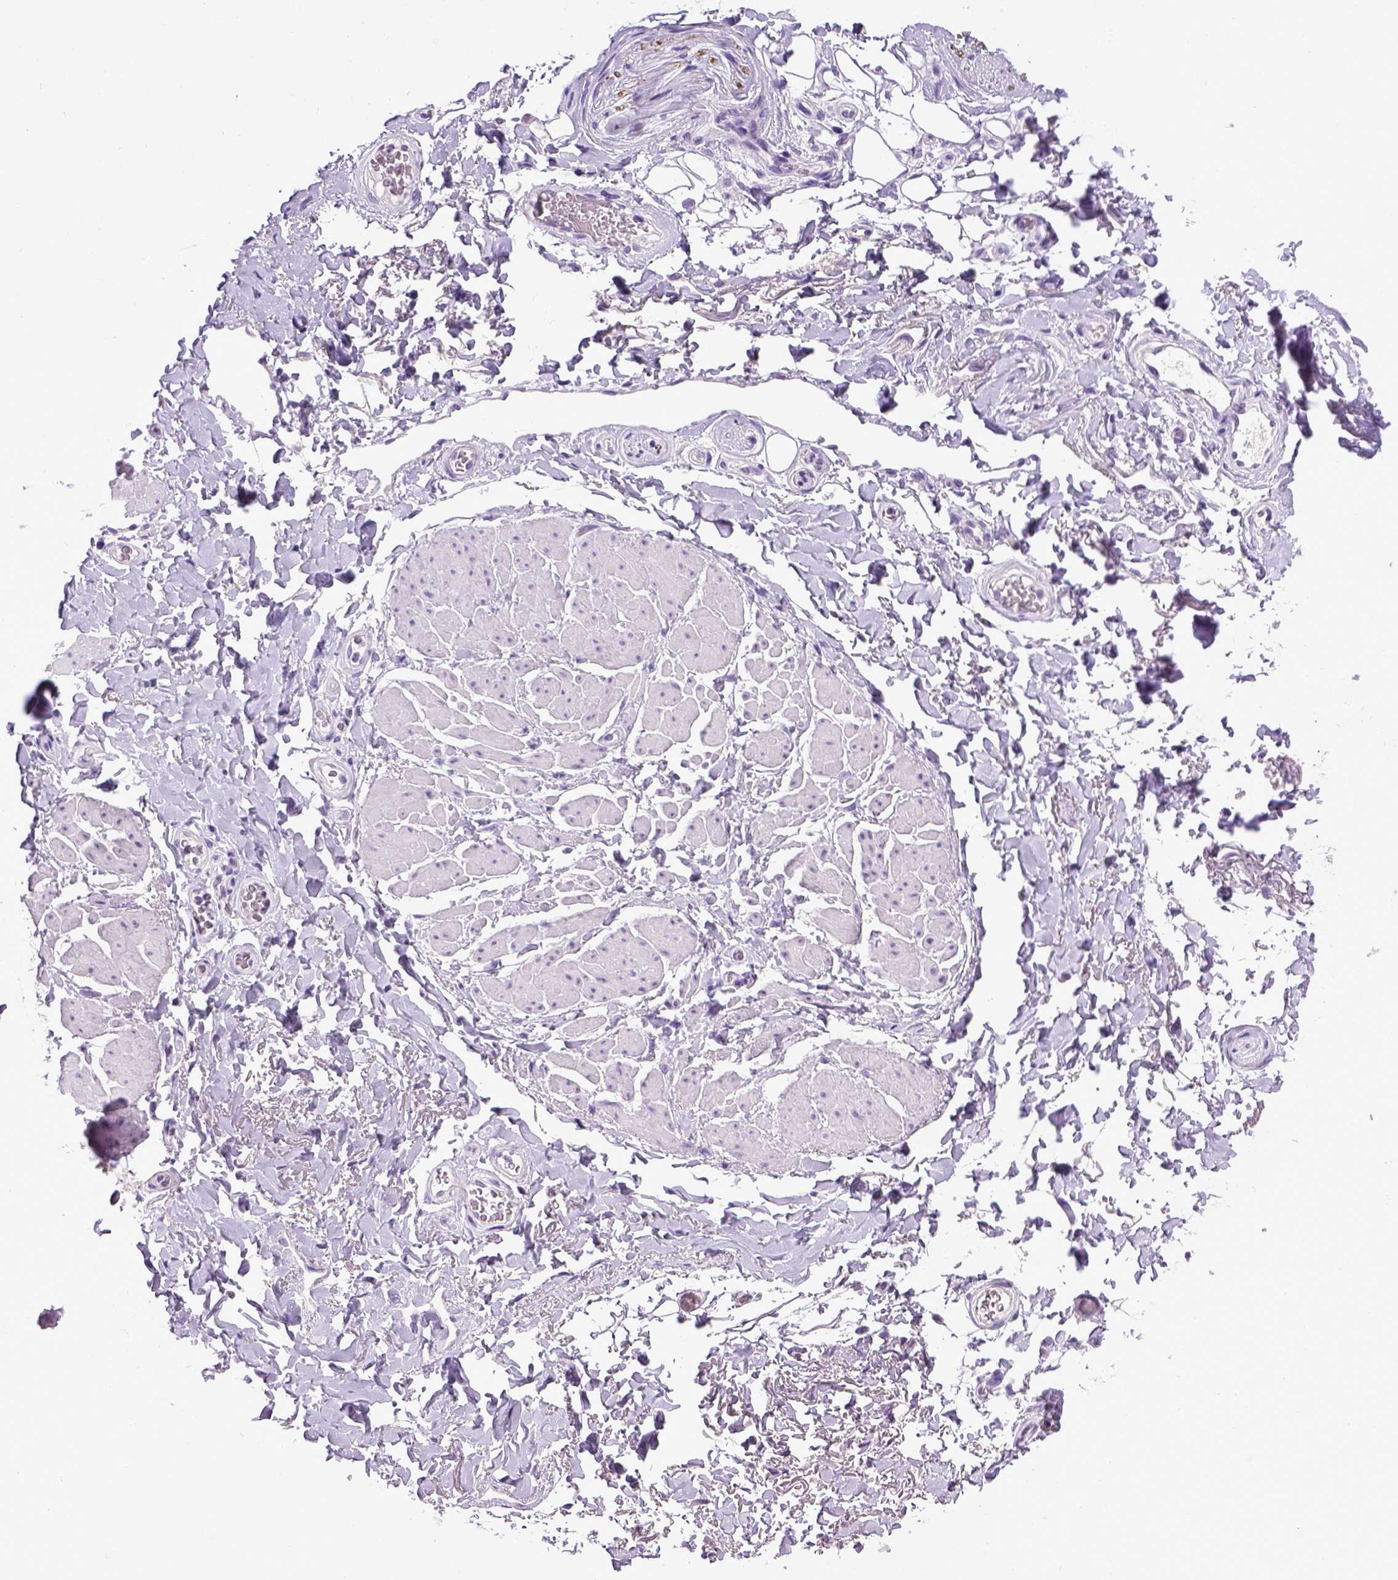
{"staining": {"intensity": "negative", "quantity": "none", "location": "none"}, "tissue": "adipose tissue", "cell_type": "Adipocytes", "image_type": "normal", "snomed": [{"axis": "morphology", "description": "Normal tissue, NOS"}, {"axis": "topography", "description": "Anal"}, {"axis": "topography", "description": "Peripheral nerve tissue"}], "caption": "Immunohistochemical staining of normal human adipose tissue reveals no significant positivity in adipocytes.", "gene": "CDH1", "patient": {"sex": "male", "age": 53}}